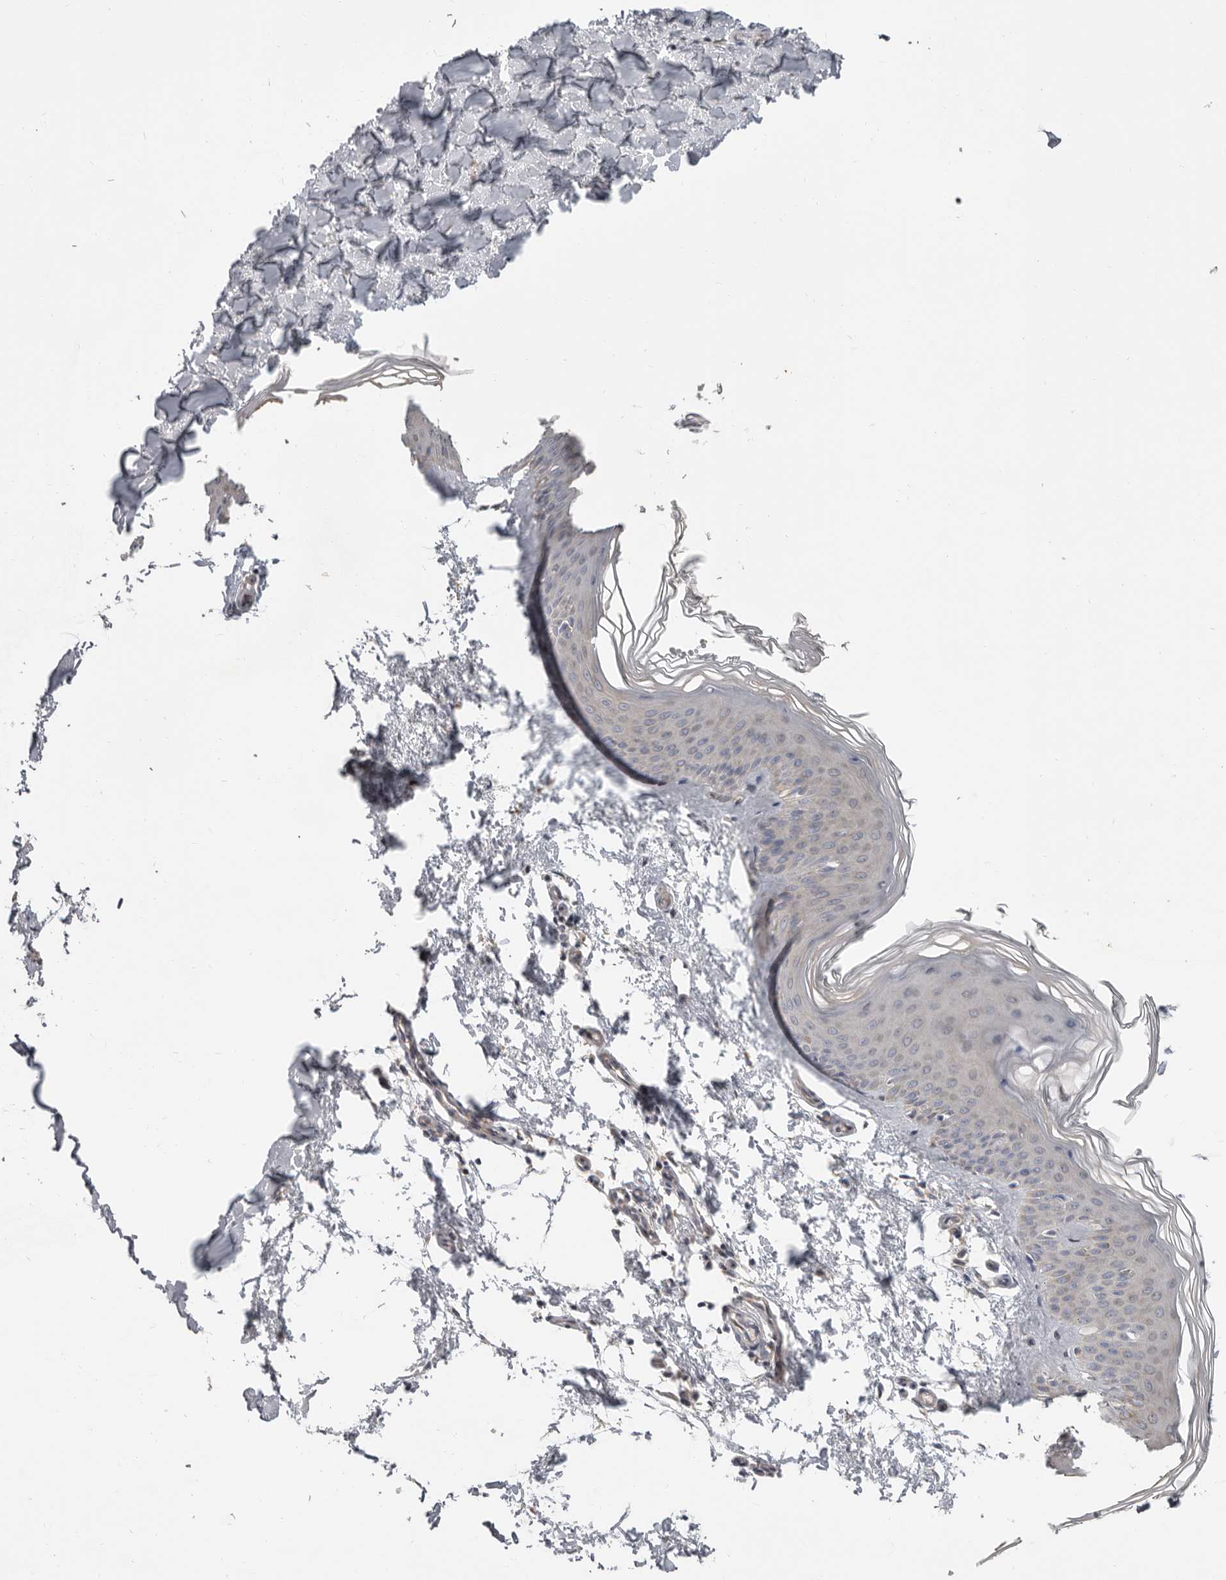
{"staining": {"intensity": "negative", "quantity": "none", "location": "none"}, "tissue": "skin", "cell_type": "Fibroblasts", "image_type": "normal", "snomed": [{"axis": "morphology", "description": "Normal tissue, NOS"}, {"axis": "topography", "description": "Skin"}], "caption": "A histopathology image of human skin is negative for staining in fibroblasts. (Brightfield microscopy of DAB (3,3'-diaminobenzidine) immunohistochemistry at high magnification).", "gene": "UNK", "patient": {"sex": "female", "age": 27}}